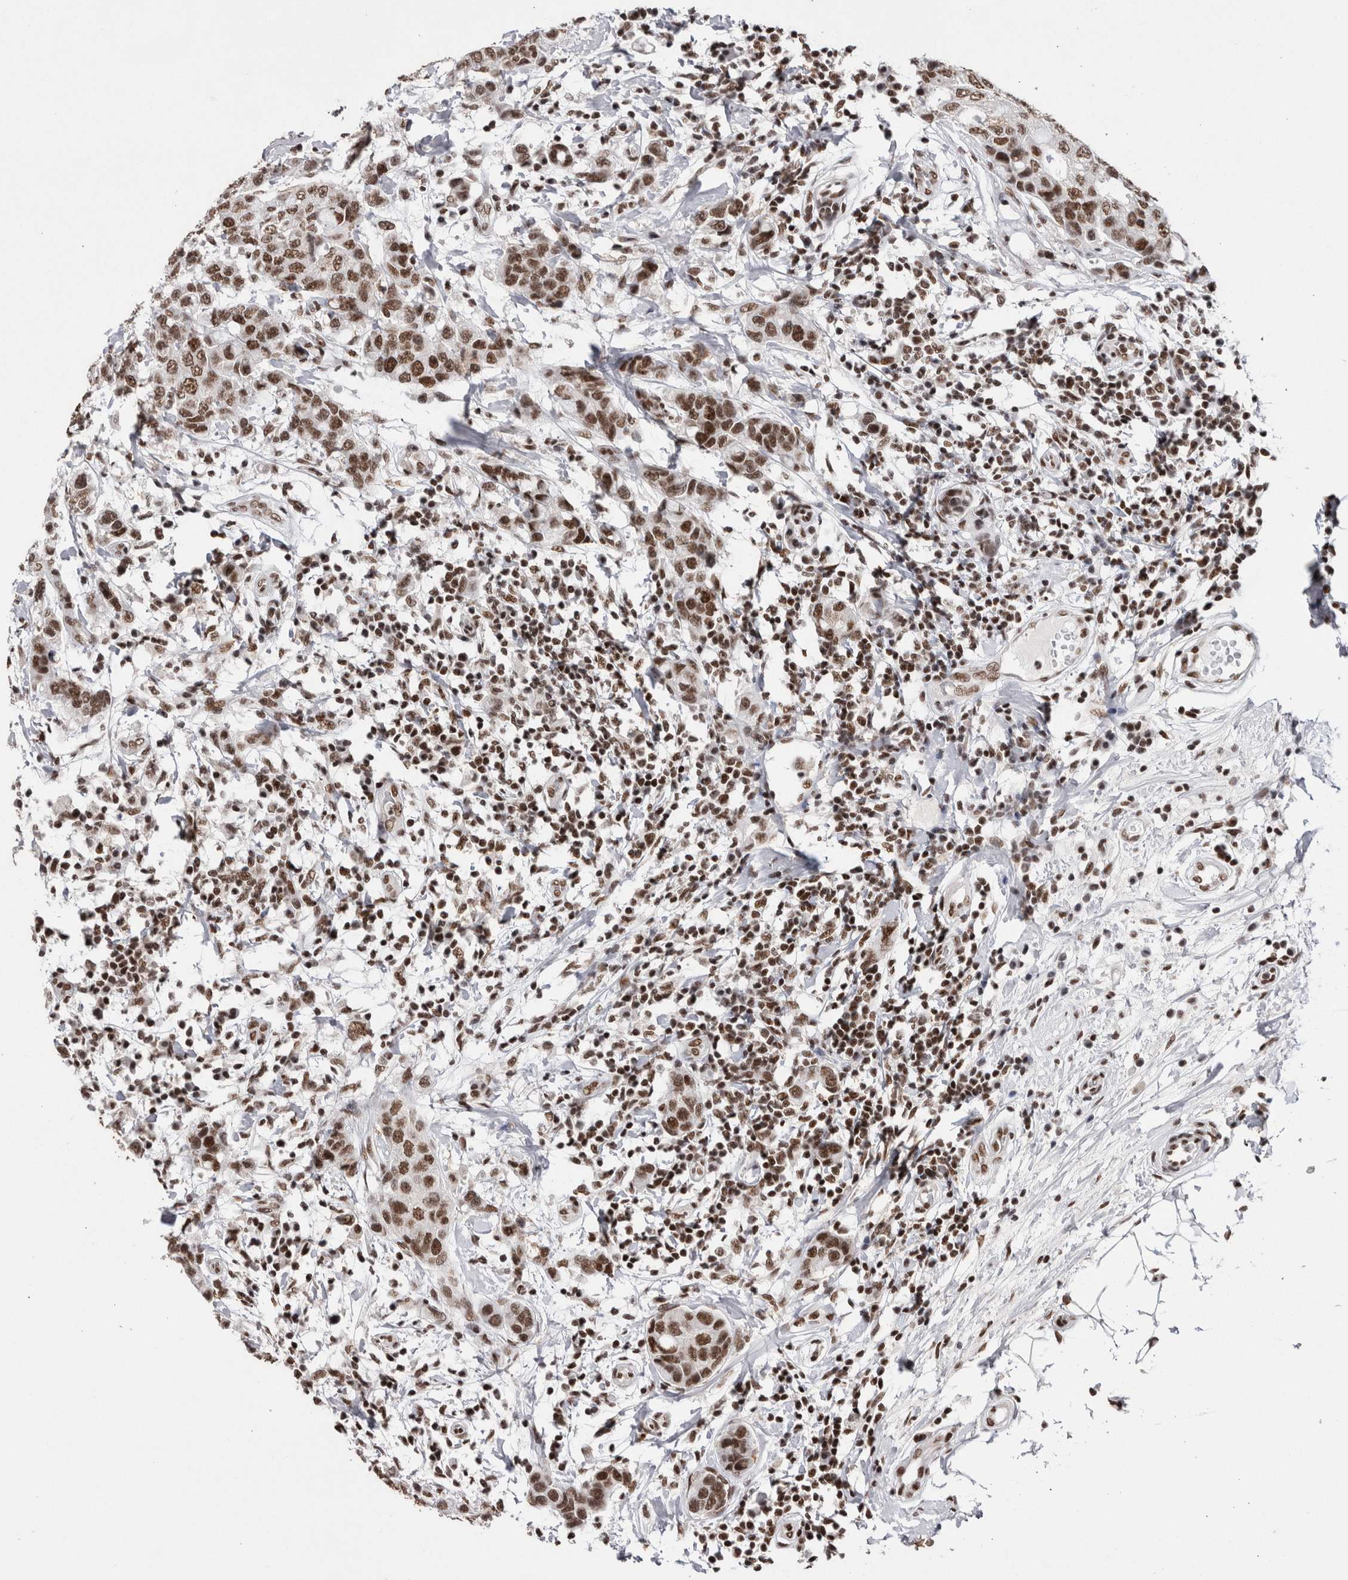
{"staining": {"intensity": "strong", "quantity": ">75%", "location": "nuclear"}, "tissue": "breast cancer", "cell_type": "Tumor cells", "image_type": "cancer", "snomed": [{"axis": "morphology", "description": "Duct carcinoma"}, {"axis": "topography", "description": "Breast"}], "caption": "Human invasive ductal carcinoma (breast) stained for a protein (brown) displays strong nuclear positive staining in about >75% of tumor cells.", "gene": "SMC1A", "patient": {"sex": "female", "age": 27}}